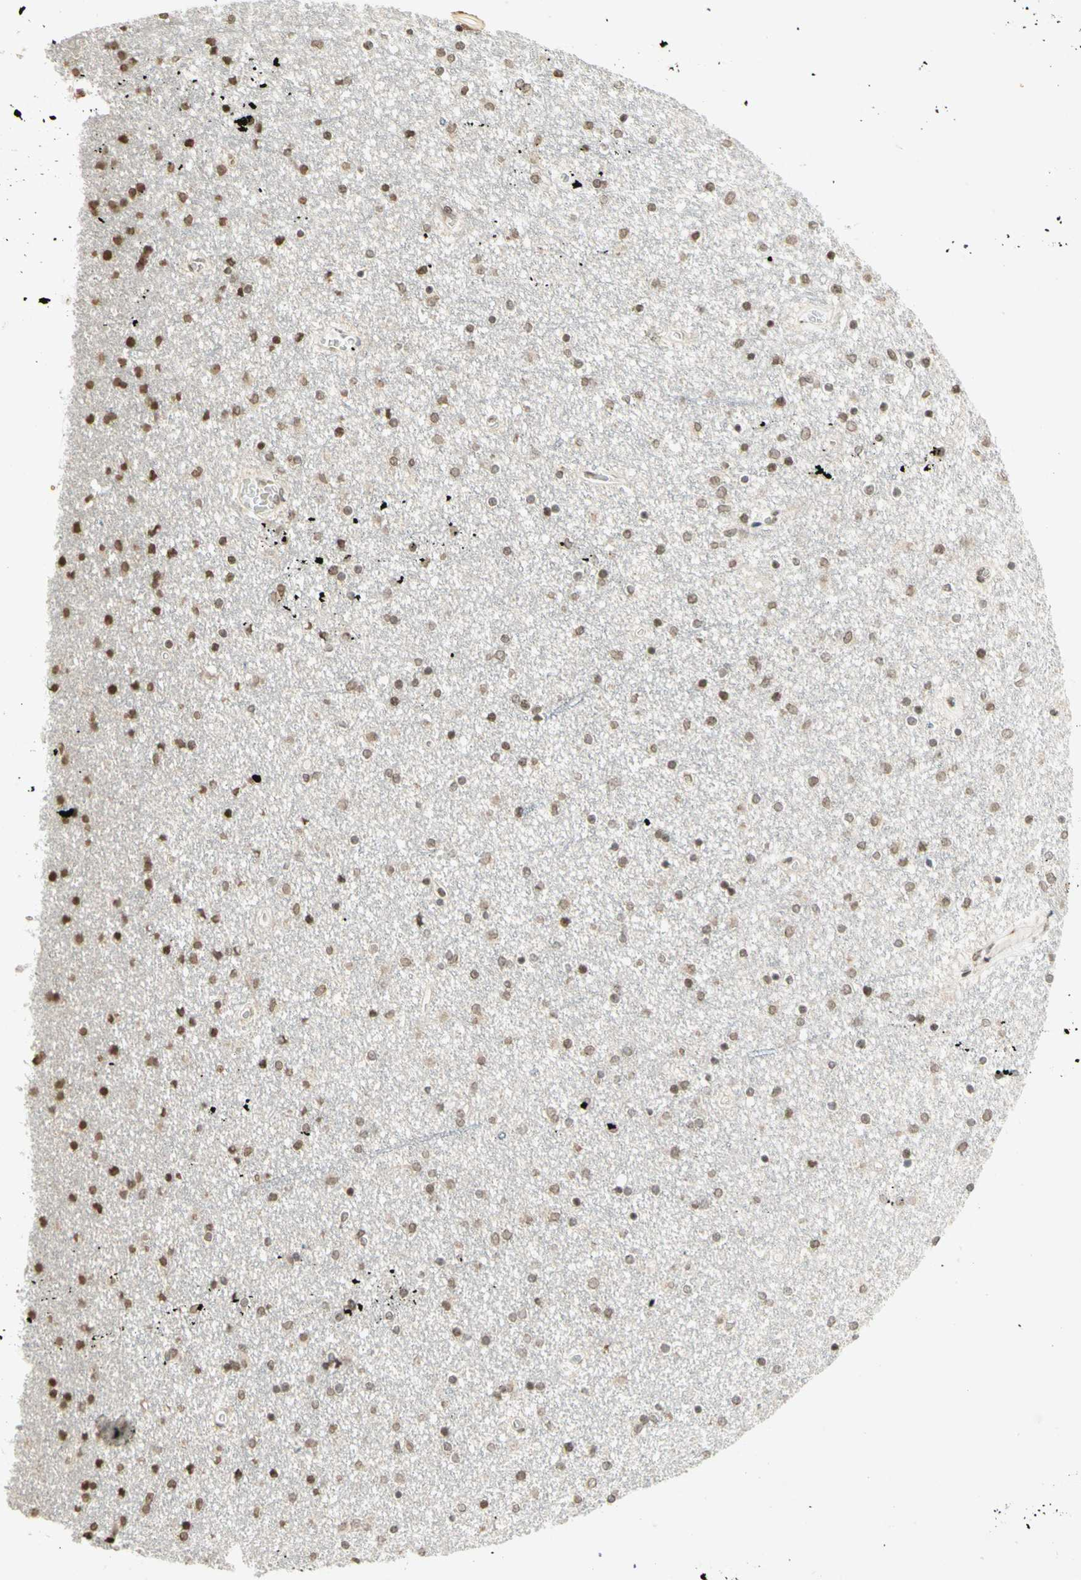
{"staining": {"intensity": "moderate", "quantity": ">75%", "location": "nuclear"}, "tissue": "caudate", "cell_type": "Glial cells", "image_type": "normal", "snomed": [{"axis": "morphology", "description": "Normal tissue, NOS"}, {"axis": "topography", "description": "Lateral ventricle wall"}], "caption": "Immunohistochemical staining of unremarkable human caudate demonstrates >75% levels of moderate nuclear protein positivity in about >75% of glial cells. (brown staining indicates protein expression, while blue staining denotes nuclei).", "gene": "CCNI", "patient": {"sex": "female", "age": 54}}